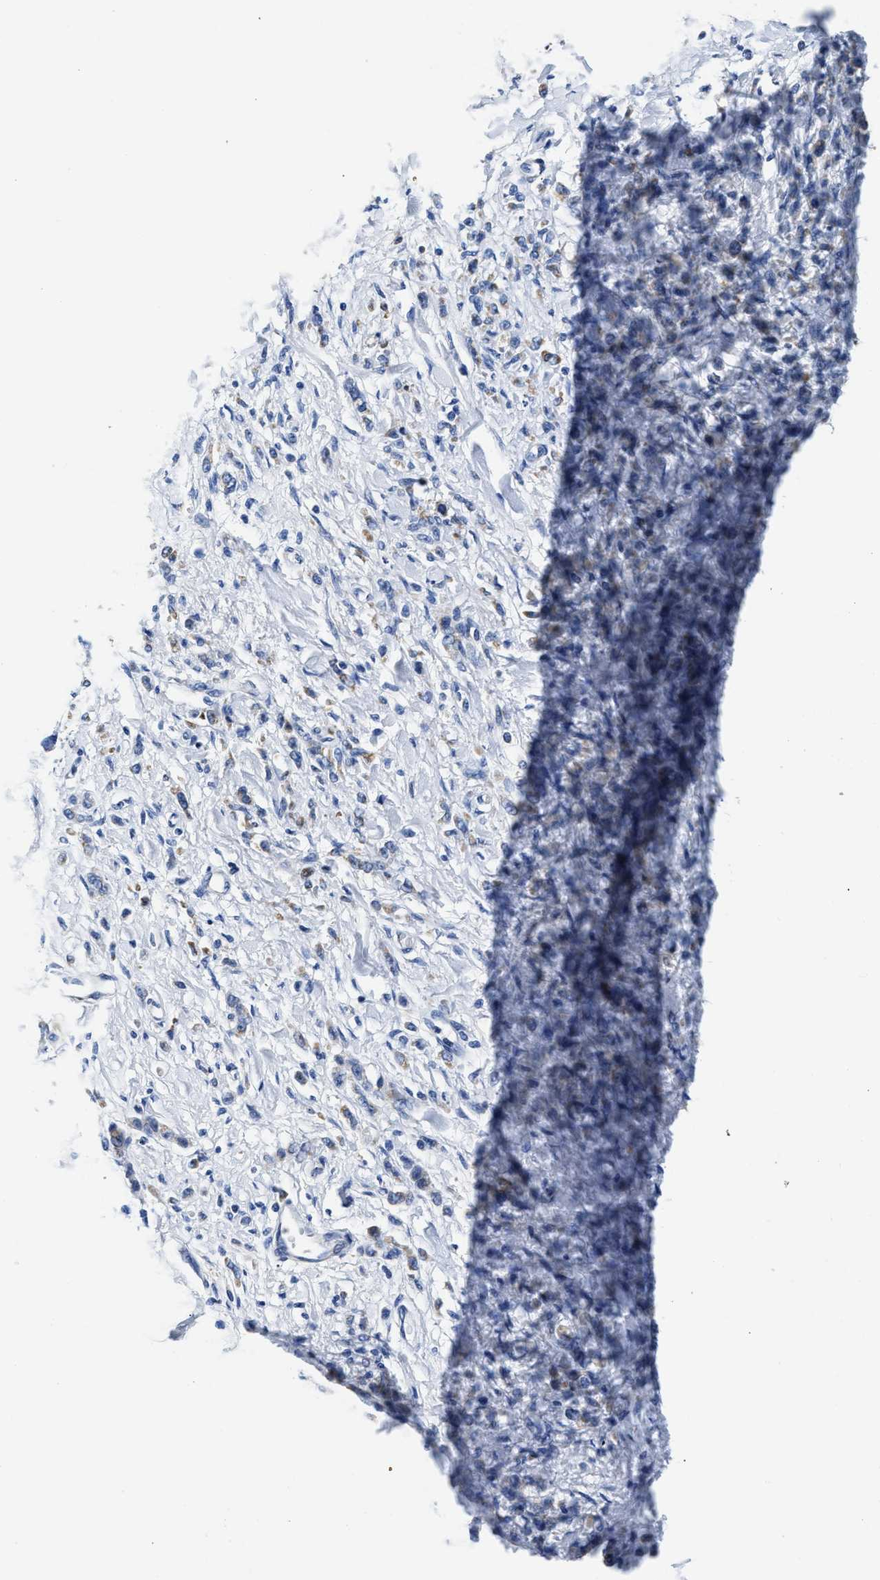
{"staining": {"intensity": "weak", "quantity": "<25%", "location": "cytoplasmic/membranous"}, "tissue": "stomach cancer", "cell_type": "Tumor cells", "image_type": "cancer", "snomed": [{"axis": "morphology", "description": "Normal tissue, NOS"}, {"axis": "morphology", "description": "Adenocarcinoma, NOS"}, {"axis": "topography", "description": "Stomach"}], "caption": "Tumor cells show no significant protein positivity in stomach cancer (adenocarcinoma).", "gene": "ACADVL", "patient": {"sex": "male", "age": 82}}